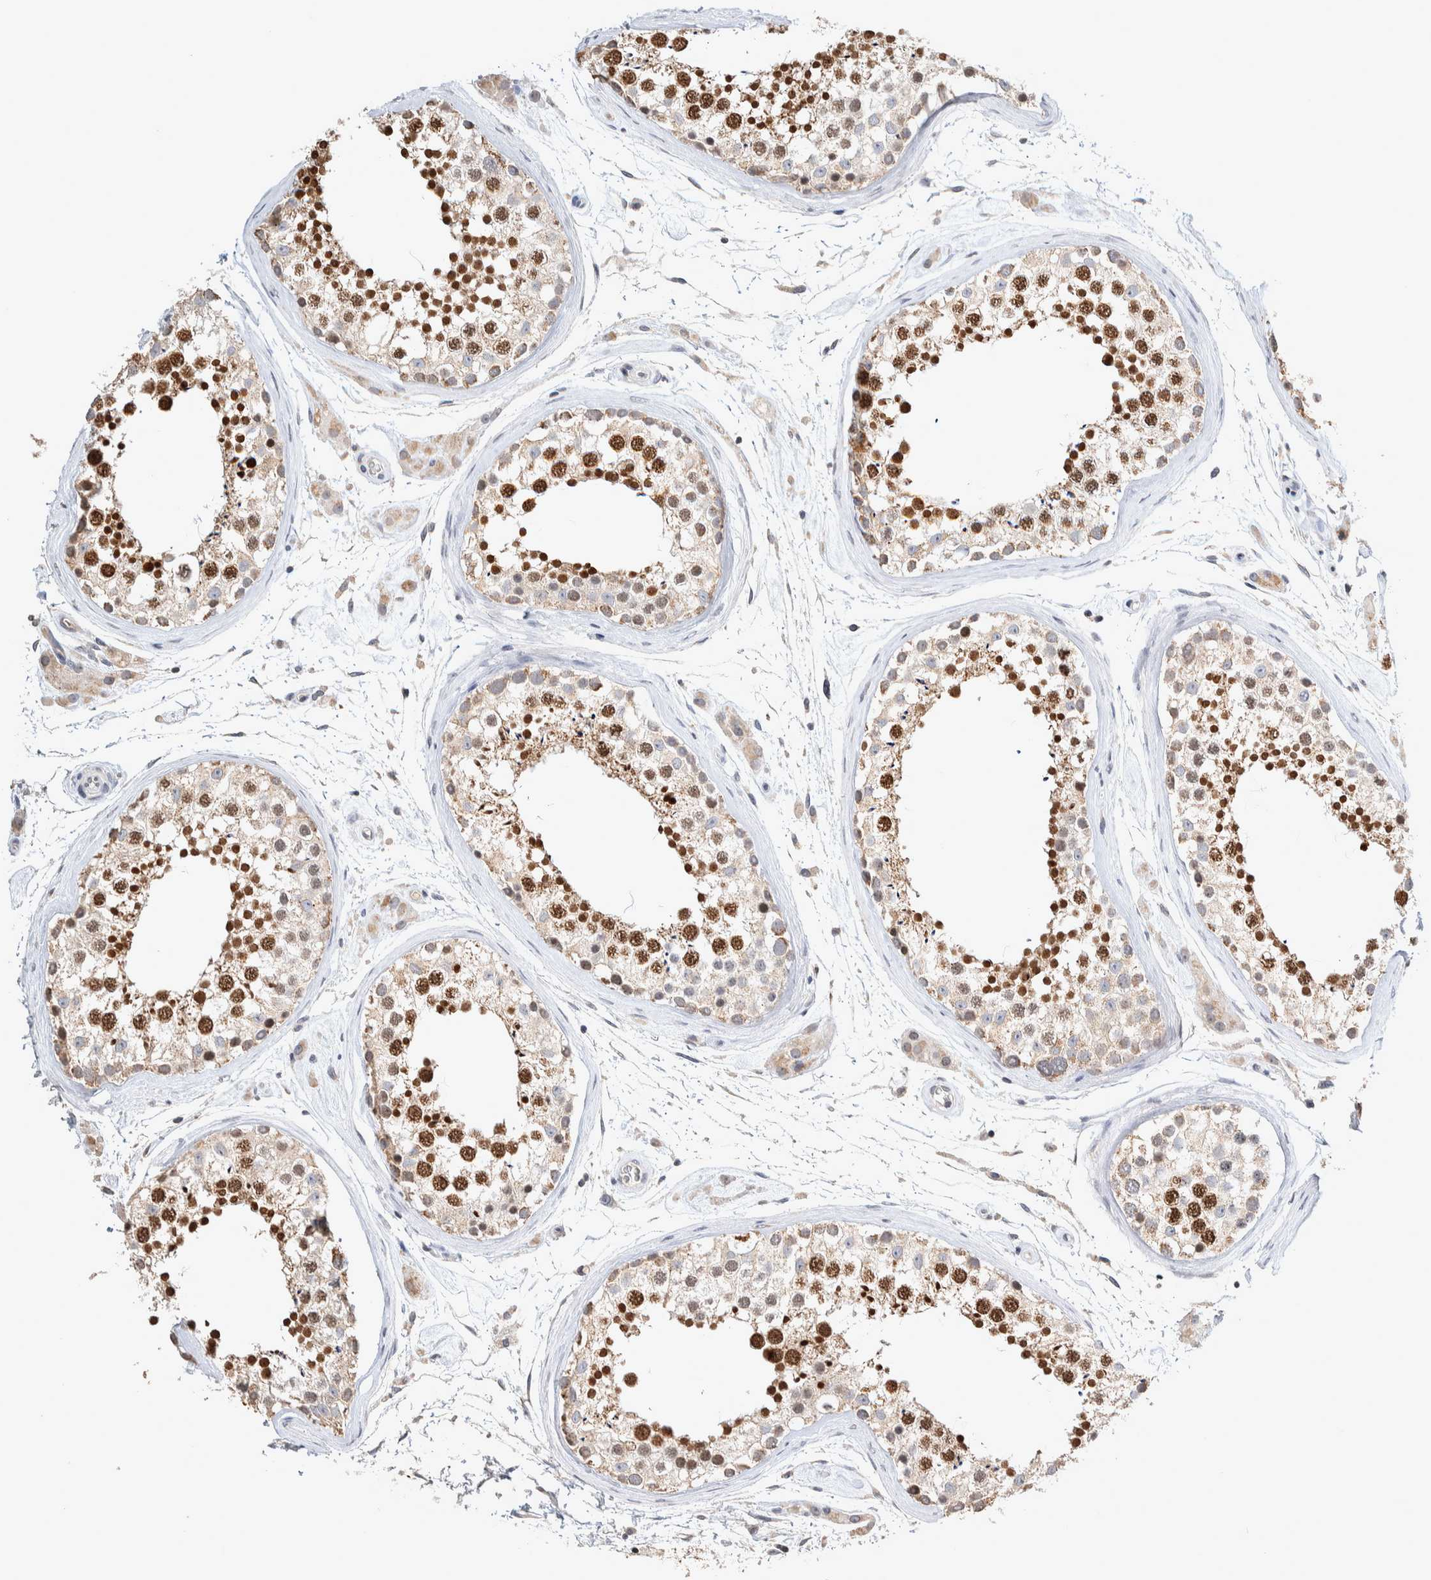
{"staining": {"intensity": "strong", "quantity": "25%-75%", "location": "nuclear"}, "tissue": "testis", "cell_type": "Cells in seminiferous ducts", "image_type": "normal", "snomed": [{"axis": "morphology", "description": "Normal tissue, NOS"}, {"axis": "topography", "description": "Testis"}], "caption": "Immunohistochemistry of benign testis exhibits high levels of strong nuclear staining in approximately 25%-75% of cells in seminiferous ducts. The protein of interest is stained brown, and the nuclei are stained in blue (DAB (3,3'-diaminobenzidine) IHC with brightfield microscopy, high magnification).", "gene": "CRAT", "patient": {"sex": "male", "age": 46}}